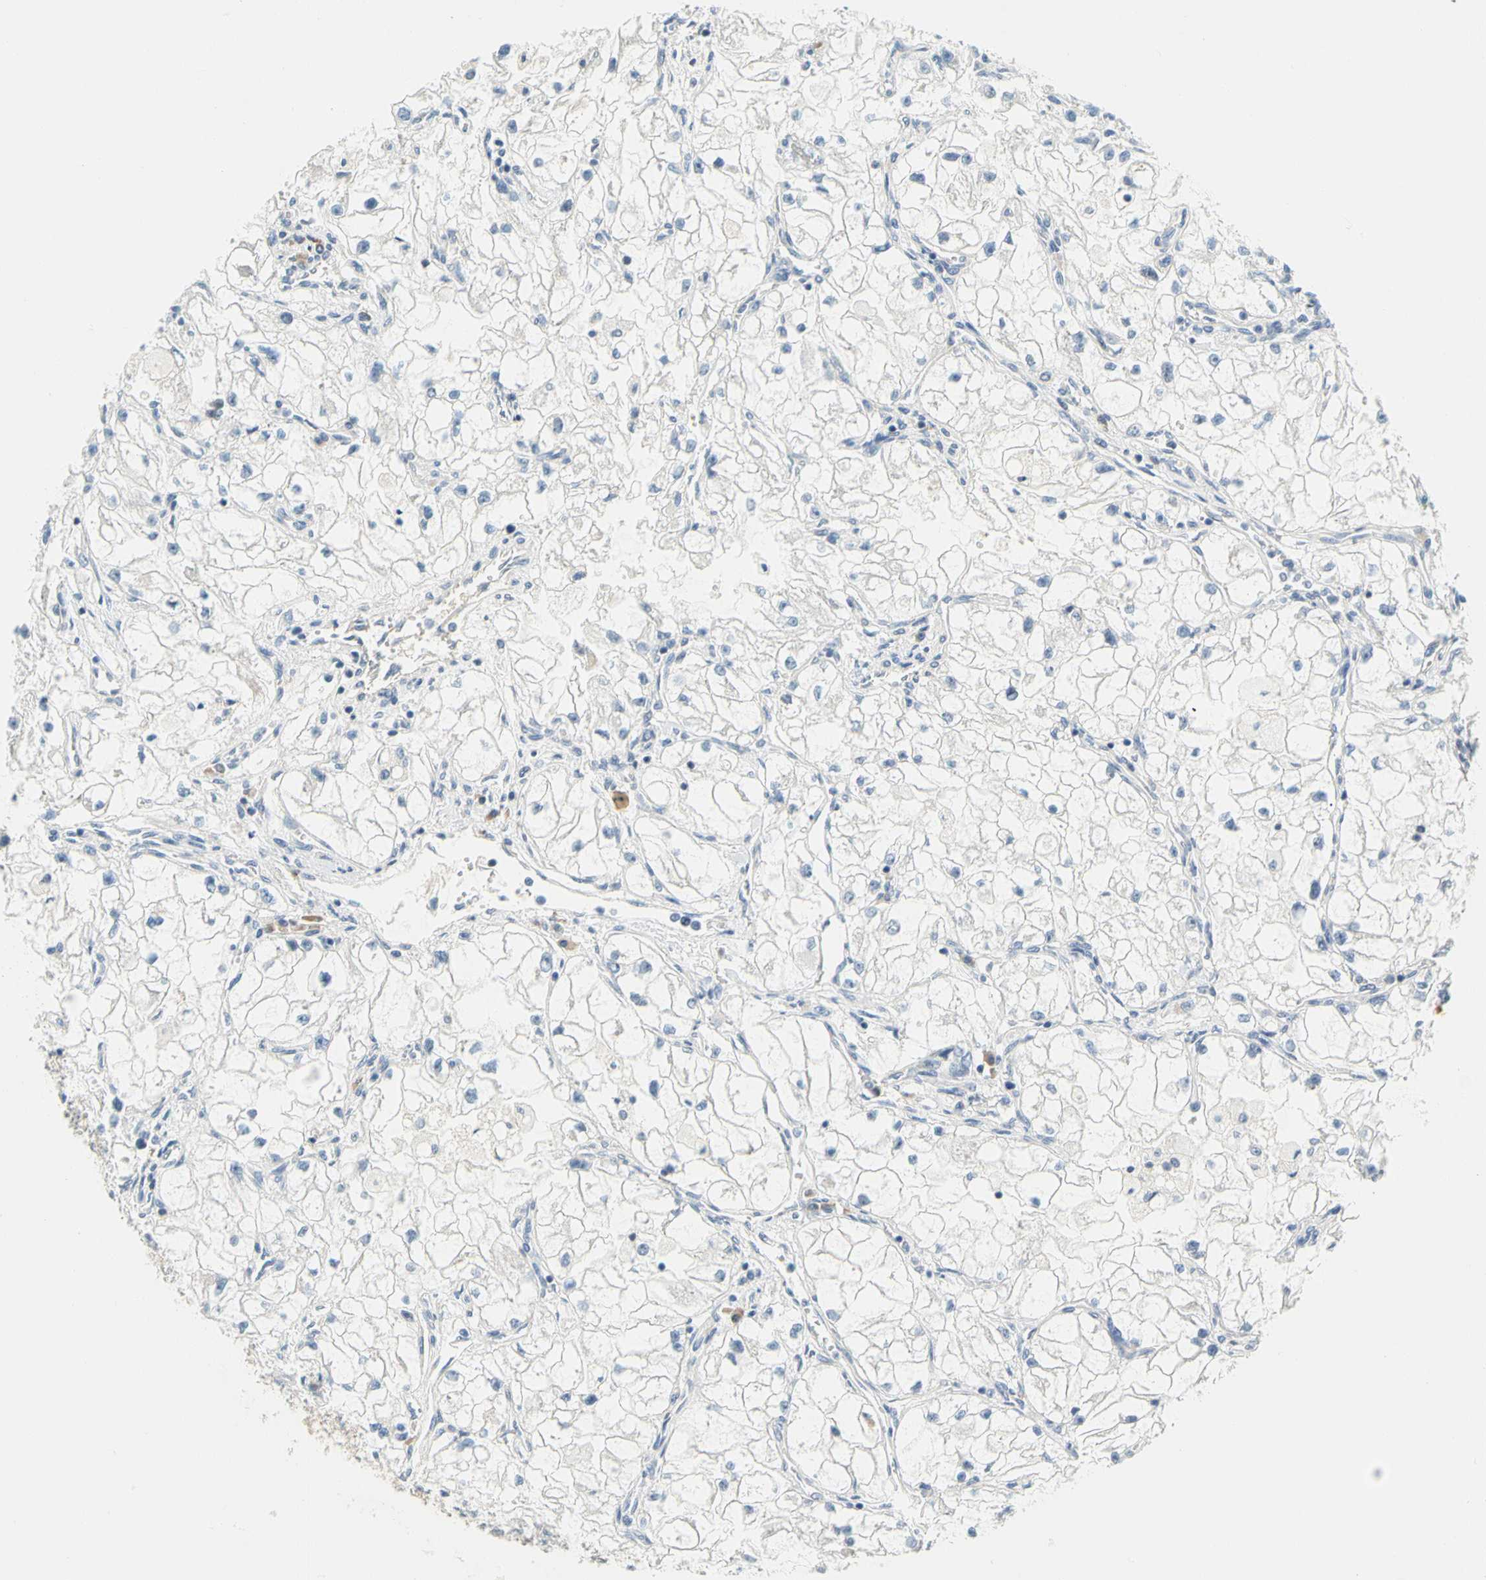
{"staining": {"intensity": "negative", "quantity": "none", "location": "none"}, "tissue": "renal cancer", "cell_type": "Tumor cells", "image_type": "cancer", "snomed": [{"axis": "morphology", "description": "Adenocarcinoma, NOS"}, {"axis": "topography", "description": "Kidney"}], "caption": "Renal cancer stained for a protein using IHC reveals no positivity tumor cells.", "gene": "LRRC47", "patient": {"sex": "female", "age": 70}}